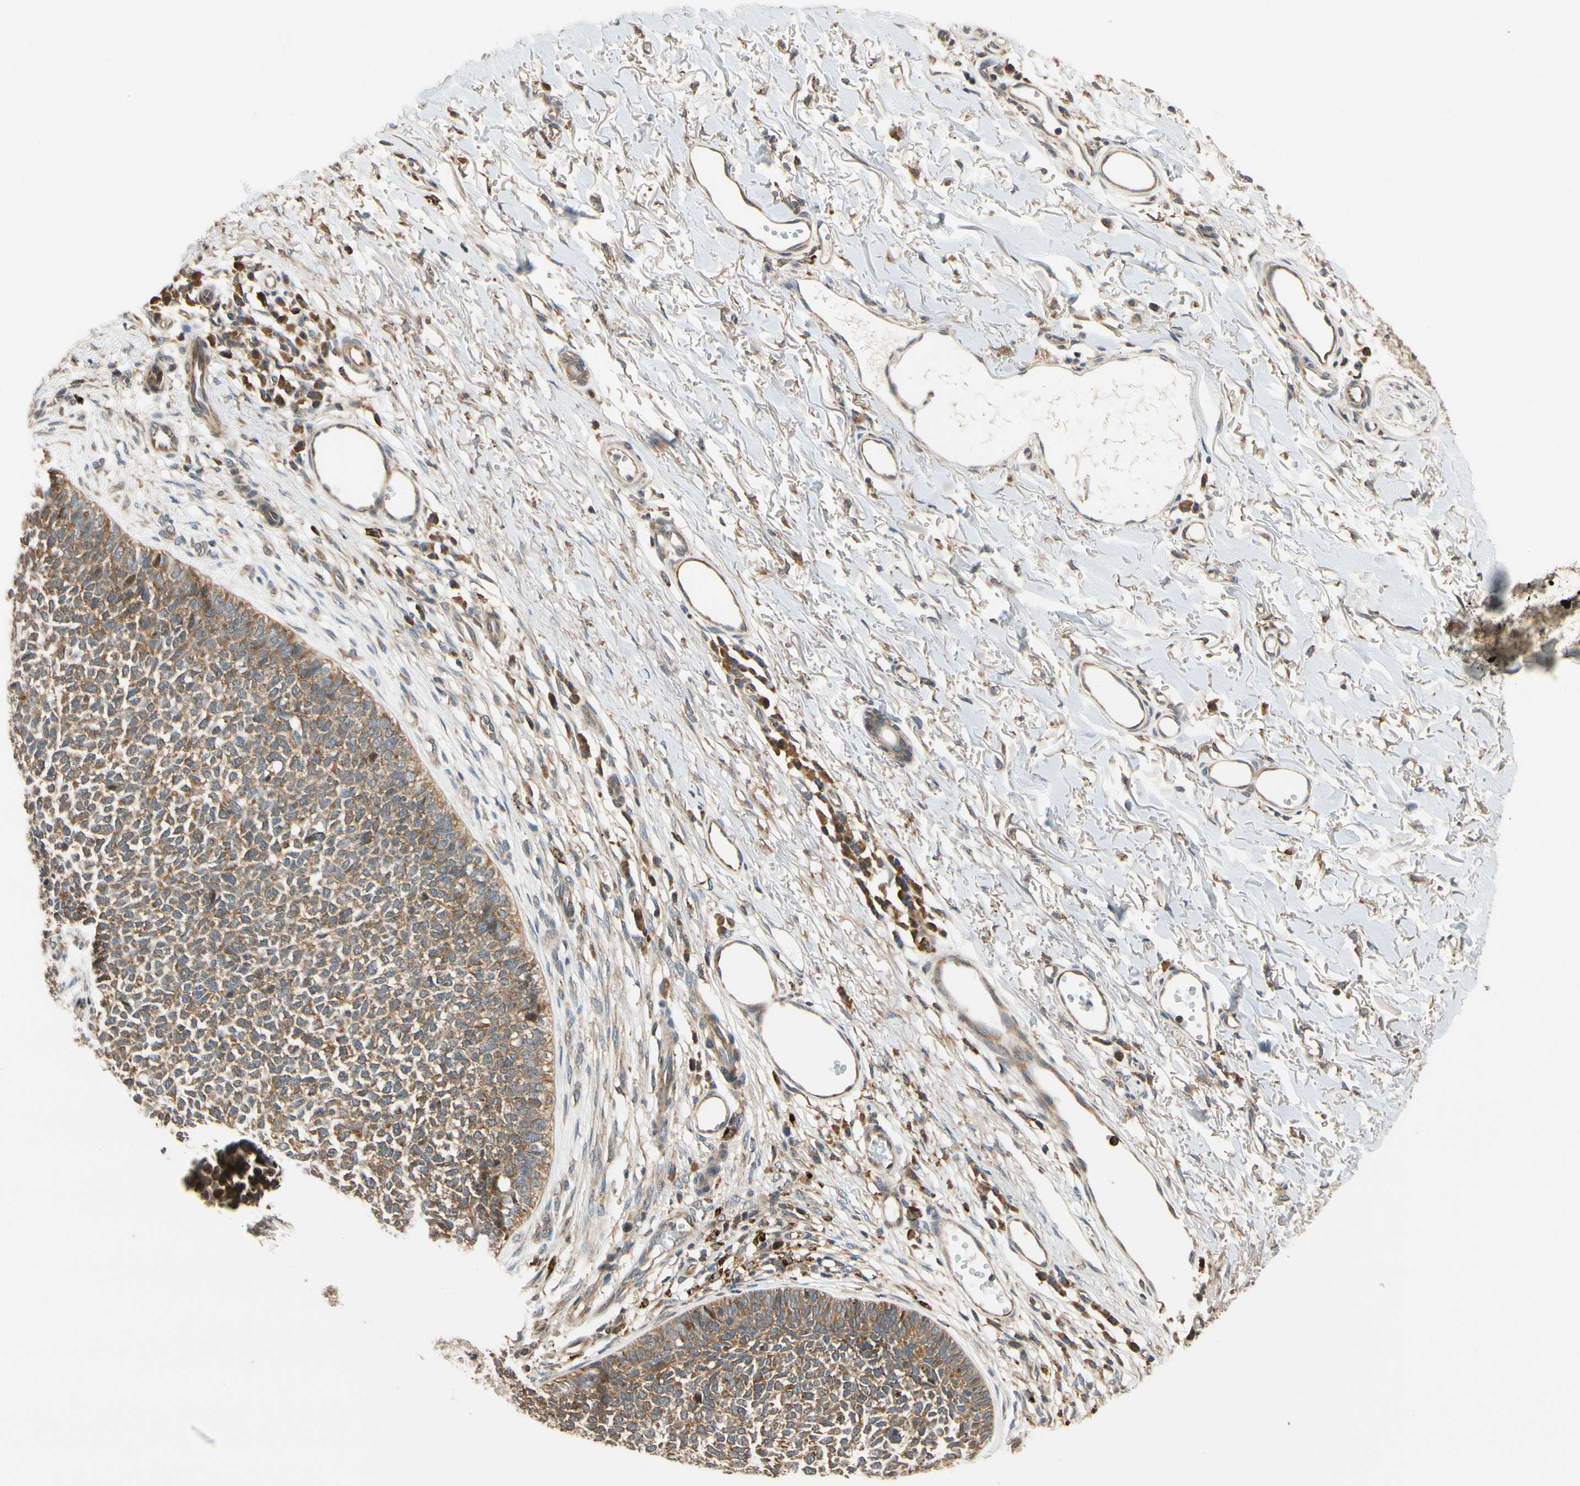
{"staining": {"intensity": "moderate", "quantity": ">75%", "location": "cytoplasmic/membranous"}, "tissue": "skin cancer", "cell_type": "Tumor cells", "image_type": "cancer", "snomed": [{"axis": "morphology", "description": "Basal cell carcinoma"}, {"axis": "topography", "description": "Skin"}], "caption": "The photomicrograph reveals staining of skin cancer (basal cell carcinoma), revealing moderate cytoplasmic/membranous protein staining (brown color) within tumor cells.", "gene": "ANKHD1", "patient": {"sex": "female", "age": 84}}